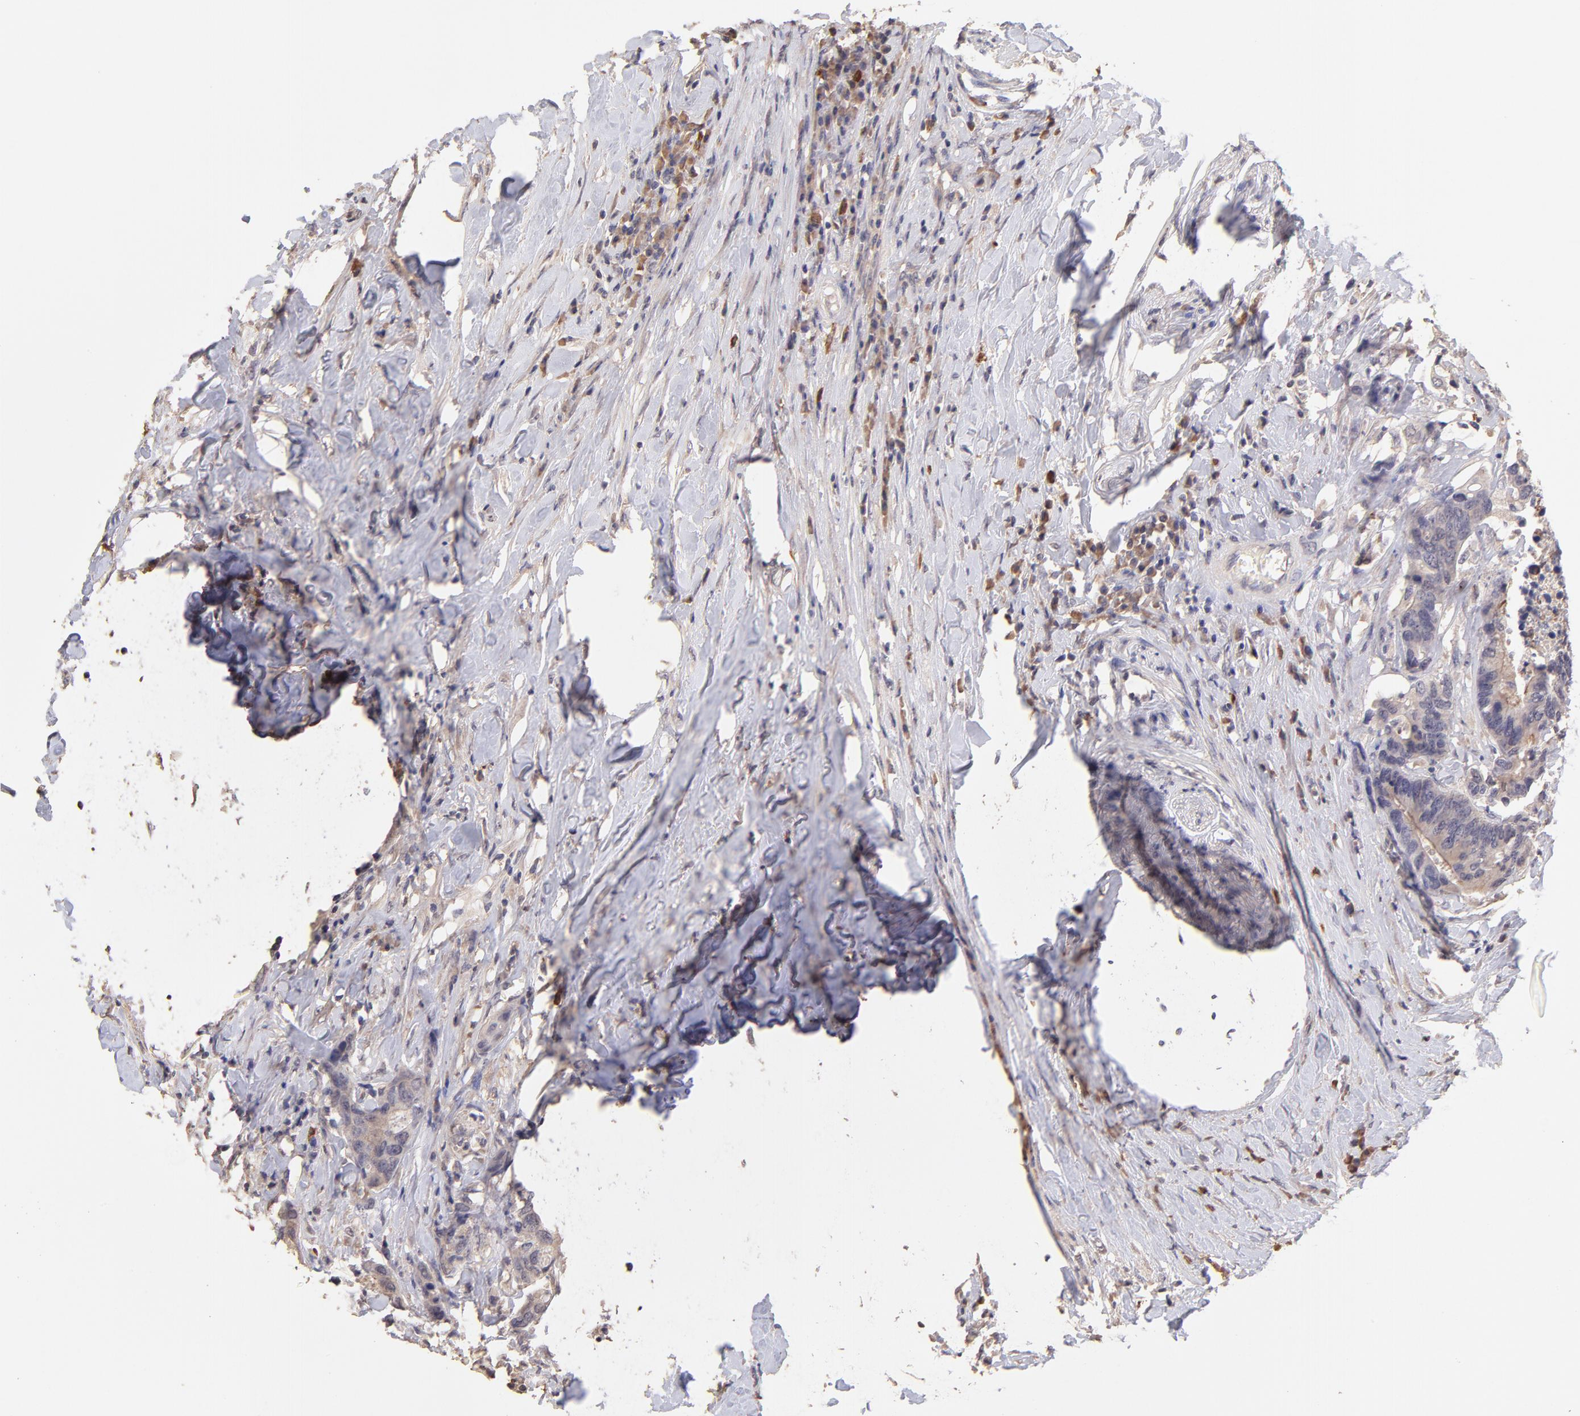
{"staining": {"intensity": "weak", "quantity": "25%-75%", "location": "cytoplasmic/membranous"}, "tissue": "colorectal cancer", "cell_type": "Tumor cells", "image_type": "cancer", "snomed": [{"axis": "morphology", "description": "Adenocarcinoma, NOS"}, {"axis": "topography", "description": "Rectum"}], "caption": "A brown stain shows weak cytoplasmic/membranous positivity of a protein in adenocarcinoma (colorectal) tumor cells.", "gene": "RNASEL", "patient": {"sex": "male", "age": 55}}